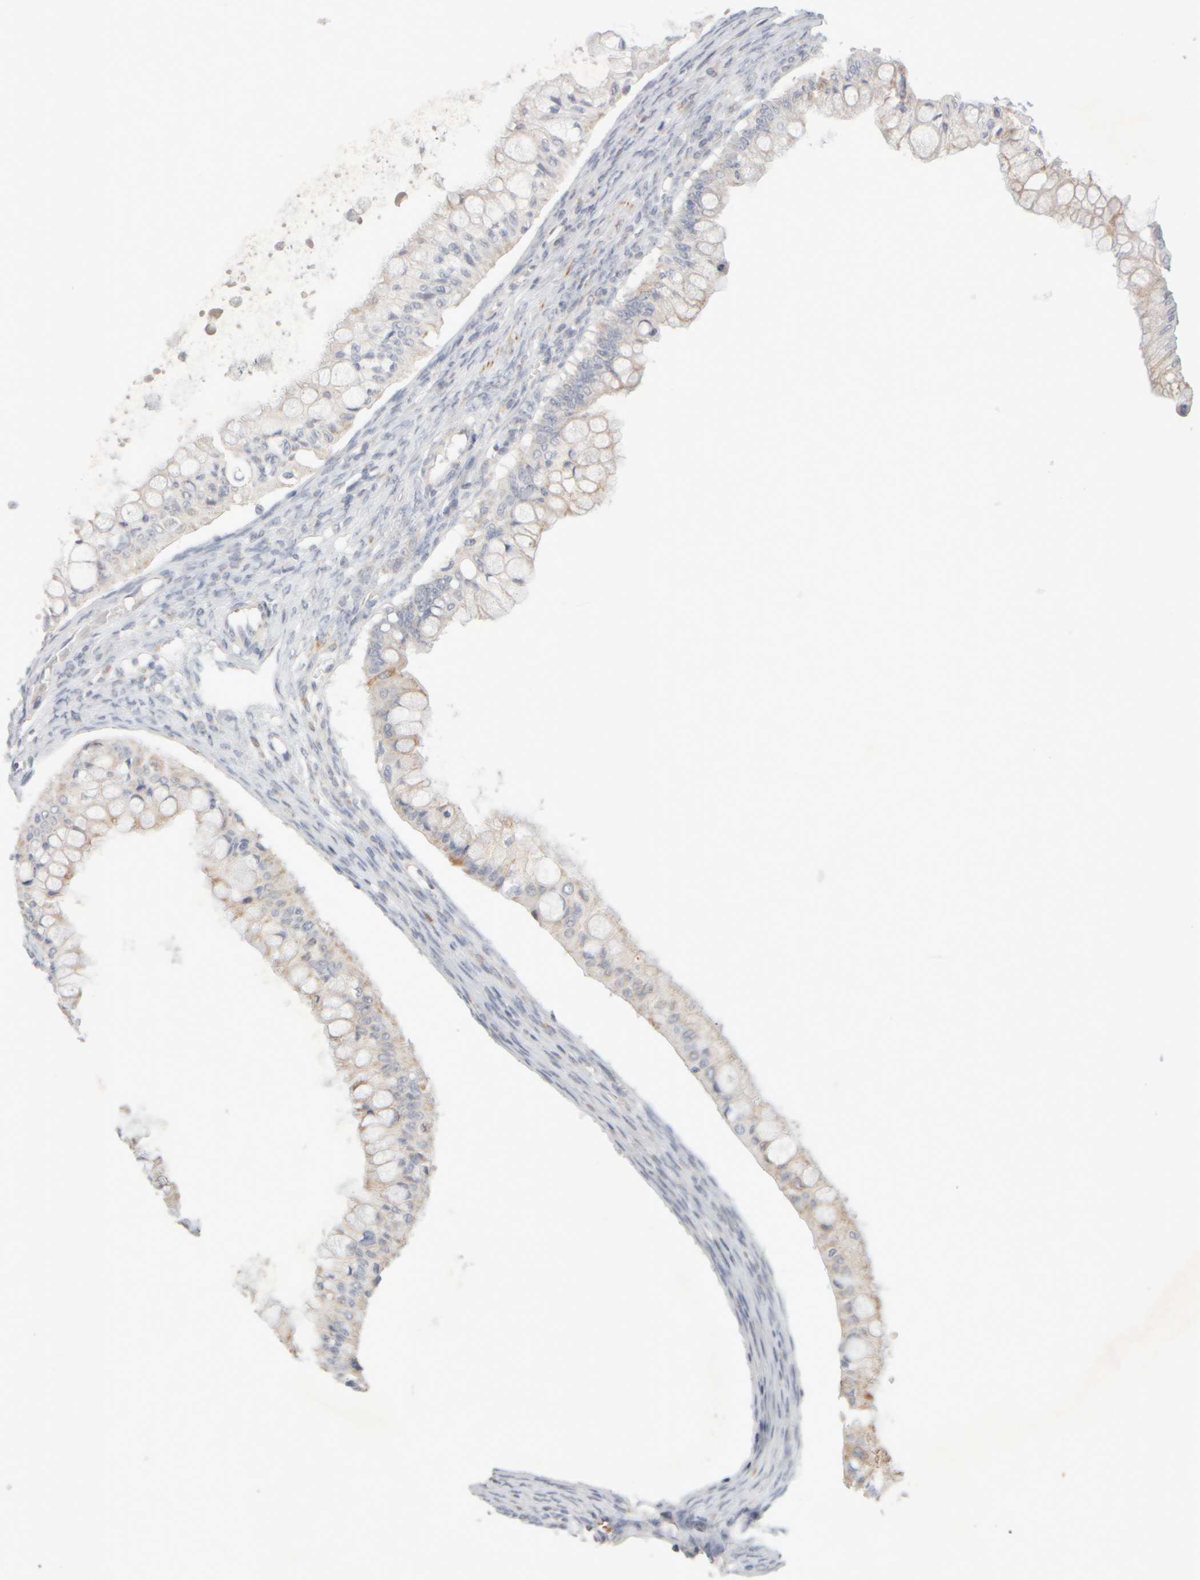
{"staining": {"intensity": "negative", "quantity": "none", "location": "none"}, "tissue": "ovarian cancer", "cell_type": "Tumor cells", "image_type": "cancer", "snomed": [{"axis": "morphology", "description": "Cystadenocarcinoma, mucinous, NOS"}, {"axis": "topography", "description": "Ovary"}], "caption": "Protein analysis of ovarian cancer exhibits no significant positivity in tumor cells. (Stains: DAB (3,3'-diaminobenzidine) immunohistochemistry (IHC) with hematoxylin counter stain, Microscopy: brightfield microscopy at high magnification).", "gene": "ZNF112", "patient": {"sex": "female", "age": 57}}